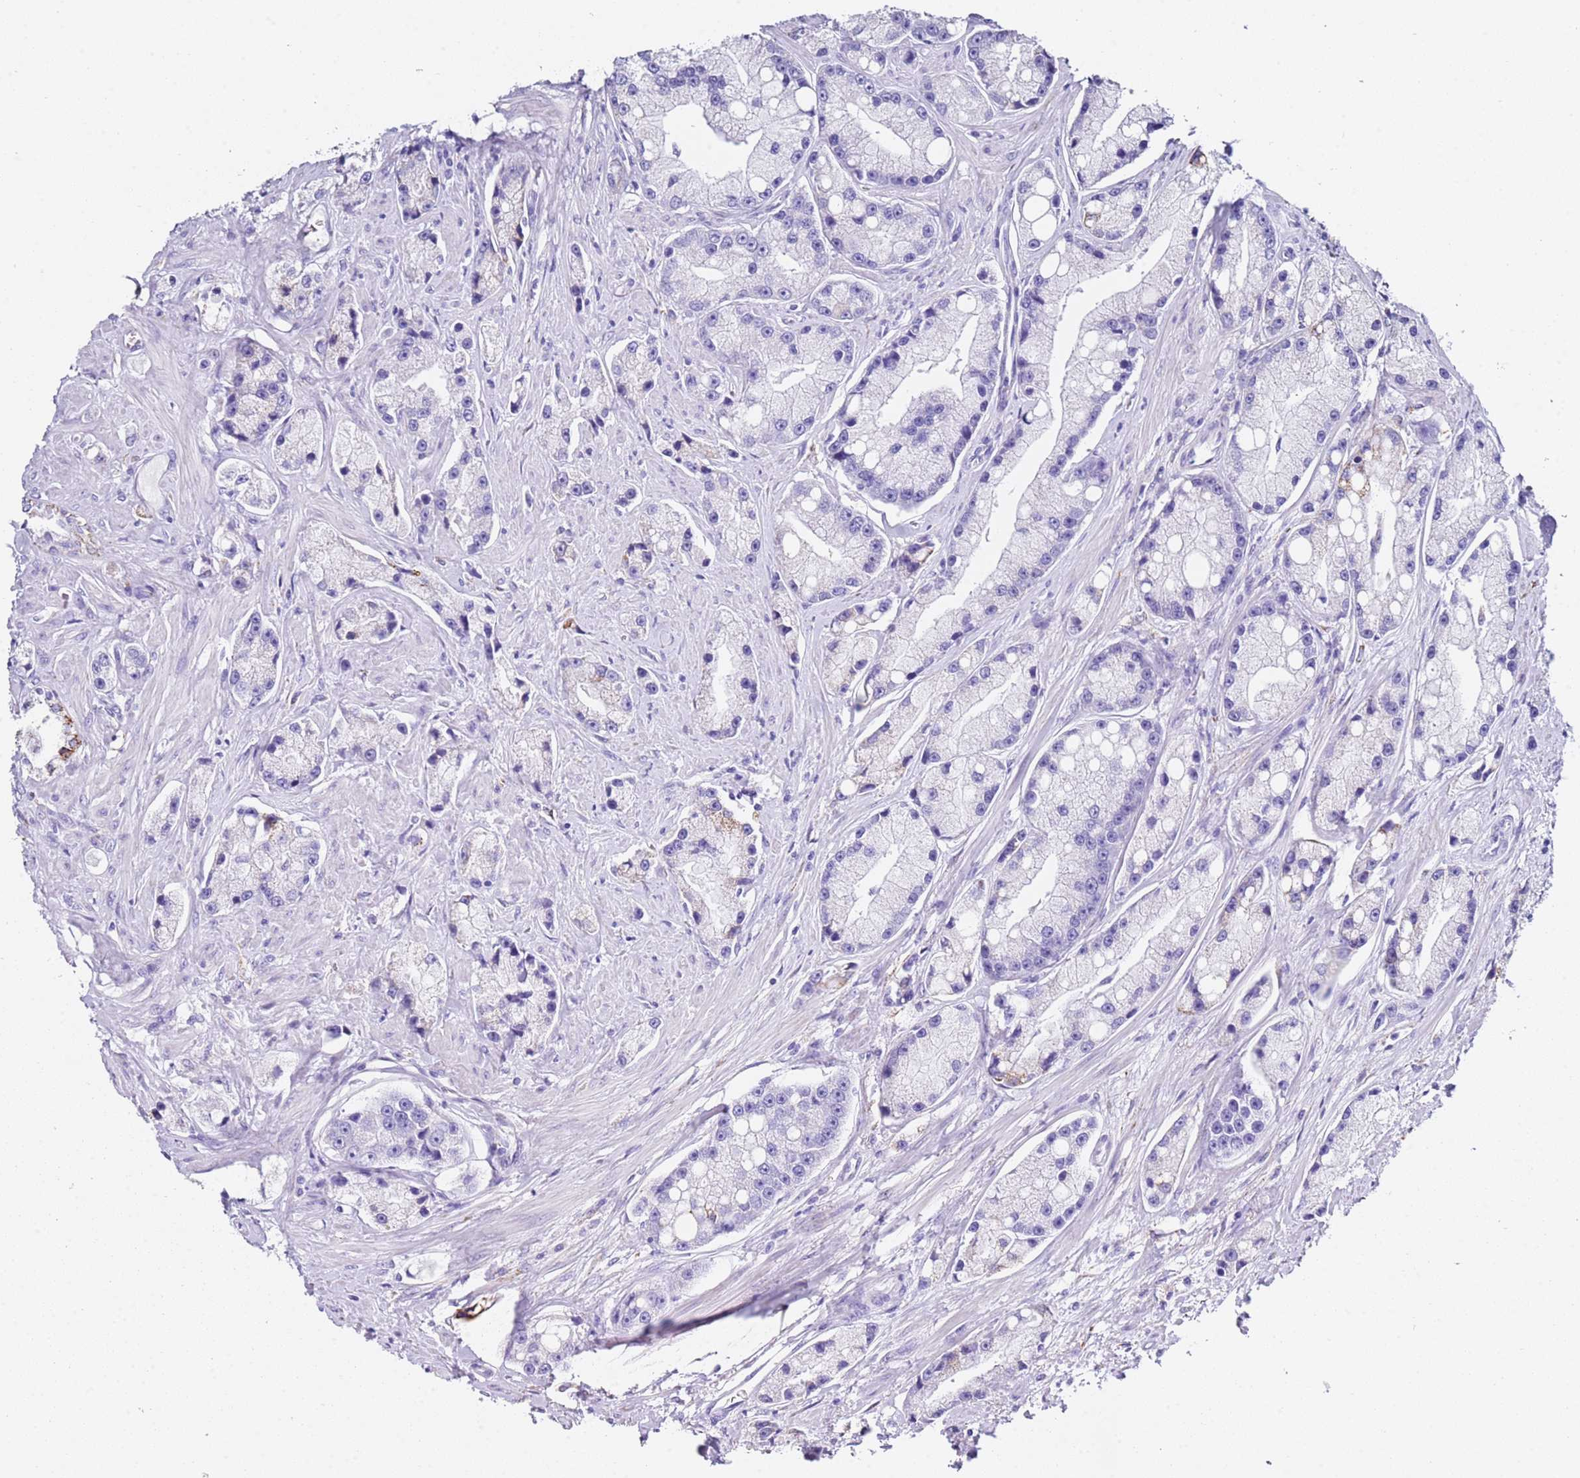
{"staining": {"intensity": "negative", "quantity": "none", "location": "none"}, "tissue": "prostate cancer", "cell_type": "Tumor cells", "image_type": "cancer", "snomed": [{"axis": "morphology", "description": "Adenocarcinoma, High grade"}, {"axis": "topography", "description": "Prostate"}], "caption": "Immunohistochemistry histopathology image of human prostate cancer (high-grade adenocarcinoma) stained for a protein (brown), which reveals no expression in tumor cells.", "gene": "PTBP2", "patient": {"sex": "male", "age": 74}}